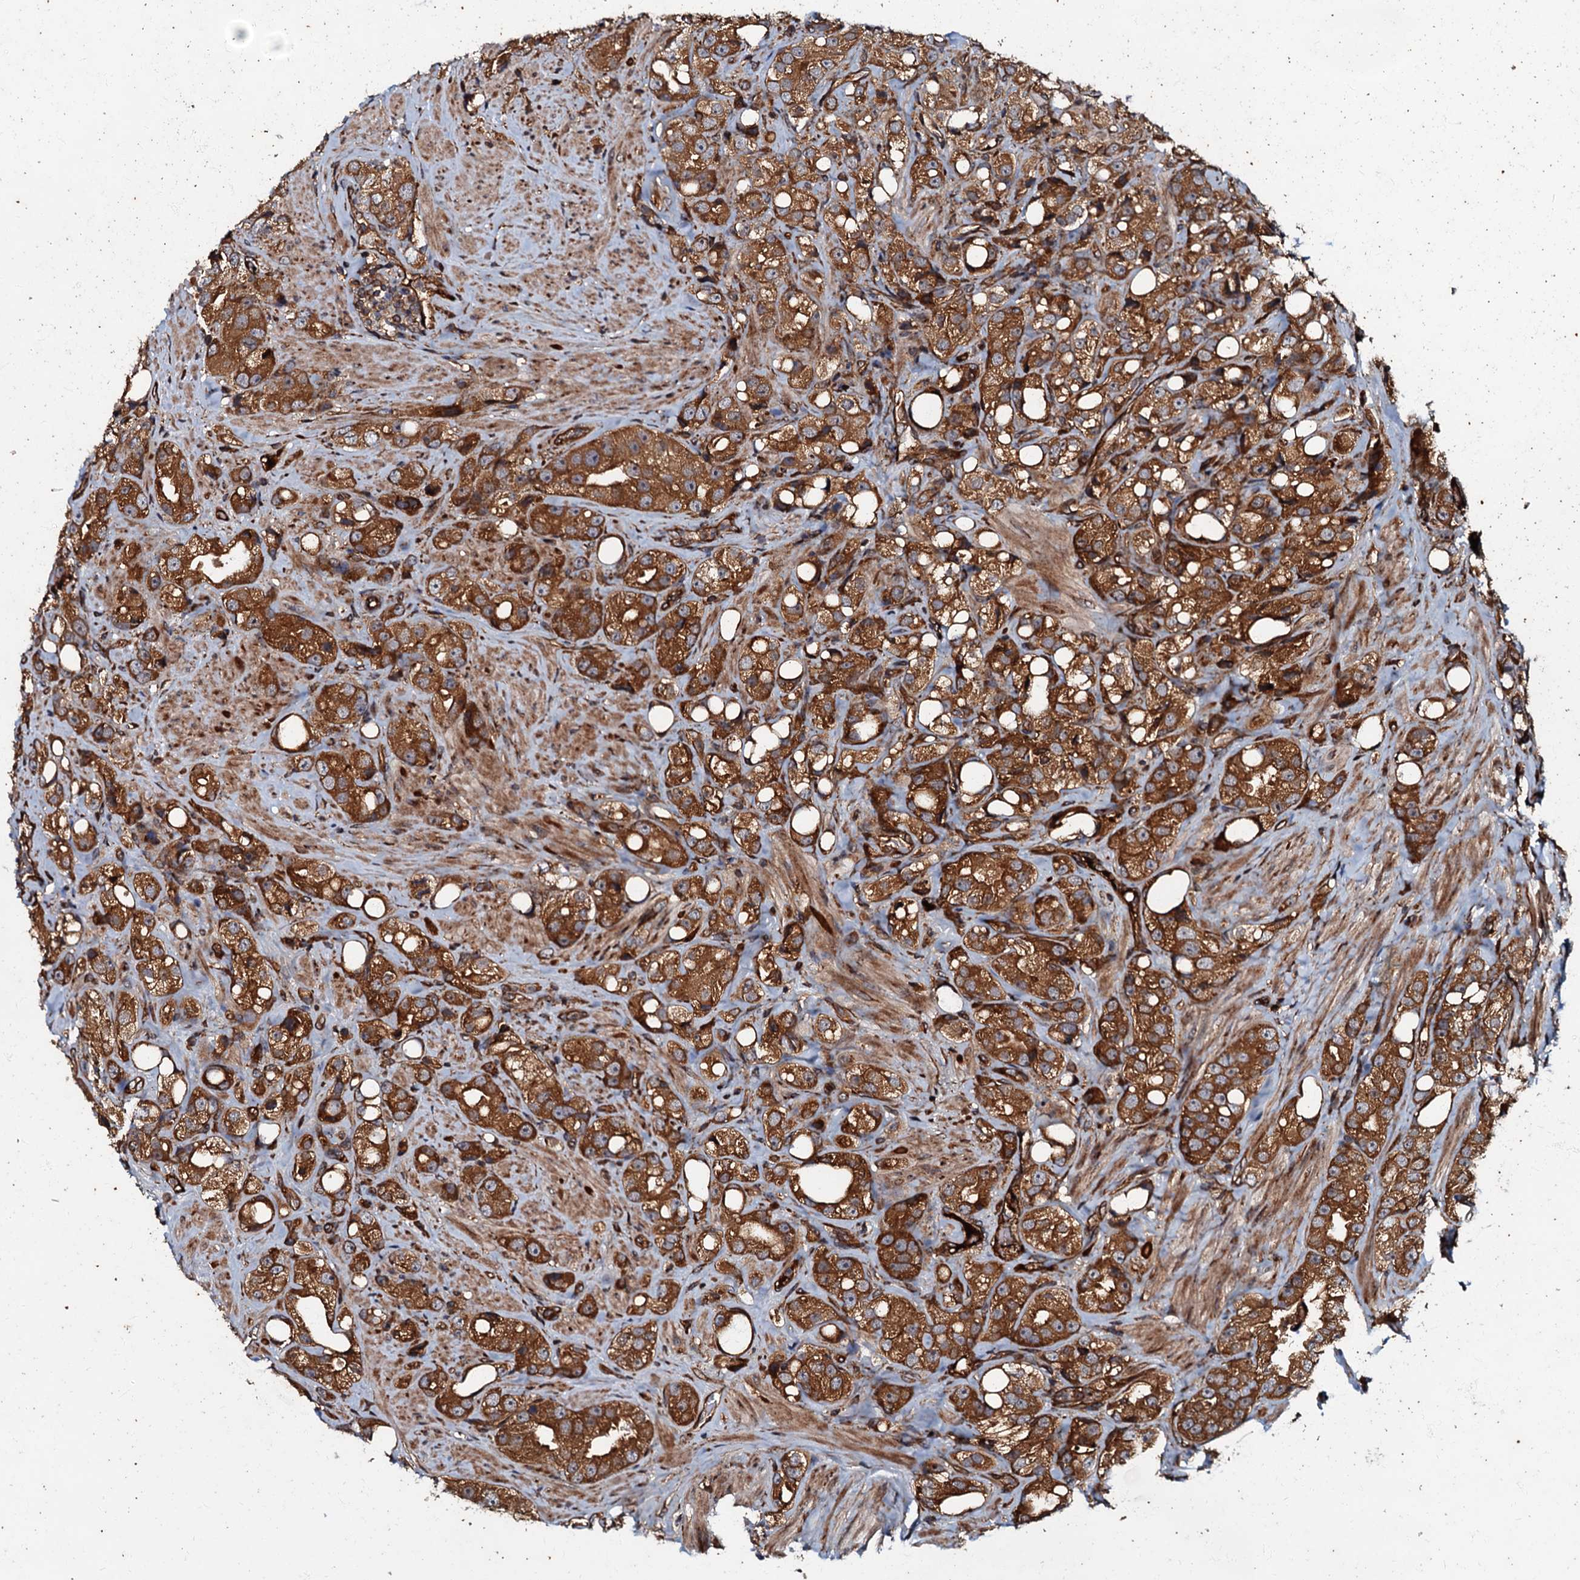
{"staining": {"intensity": "strong", "quantity": ">75%", "location": "cytoplasmic/membranous"}, "tissue": "prostate cancer", "cell_type": "Tumor cells", "image_type": "cancer", "snomed": [{"axis": "morphology", "description": "Adenocarcinoma, NOS"}, {"axis": "topography", "description": "Prostate"}], "caption": "Immunohistochemistry (DAB) staining of human prostate cancer reveals strong cytoplasmic/membranous protein expression in approximately >75% of tumor cells.", "gene": "BLOC1S6", "patient": {"sex": "male", "age": 79}}